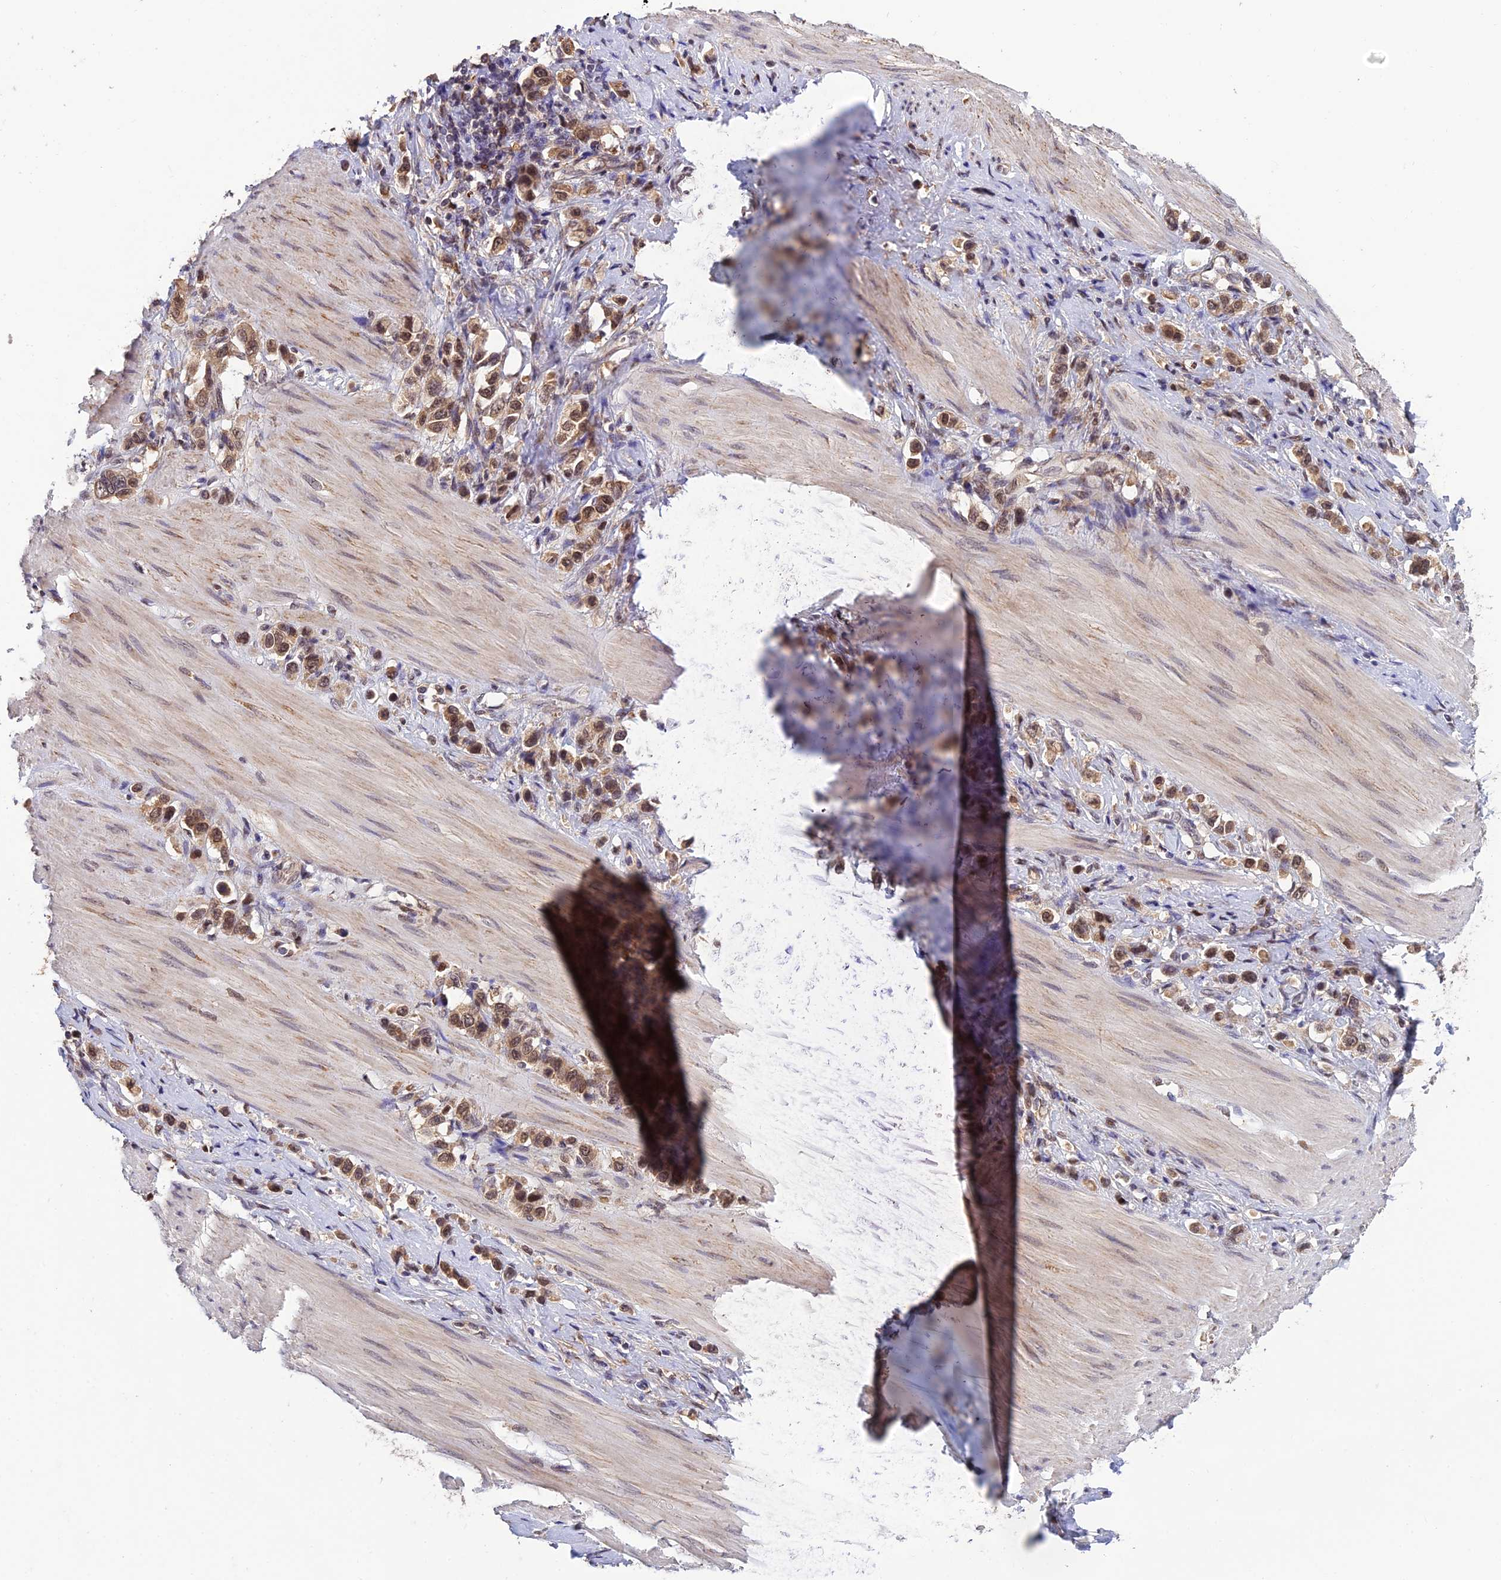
{"staining": {"intensity": "moderate", "quantity": ">75%", "location": "cytoplasmic/membranous,nuclear"}, "tissue": "stomach cancer", "cell_type": "Tumor cells", "image_type": "cancer", "snomed": [{"axis": "morphology", "description": "Adenocarcinoma, NOS"}, {"axis": "topography", "description": "Stomach"}], "caption": "Stomach adenocarcinoma stained for a protein (brown) shows moderate cytoplasmic/membranous and nuclear positive expression in about >75% of tumor cells.", "gene": "MNS1", "patient": {"sex": "female", "age": 65}}